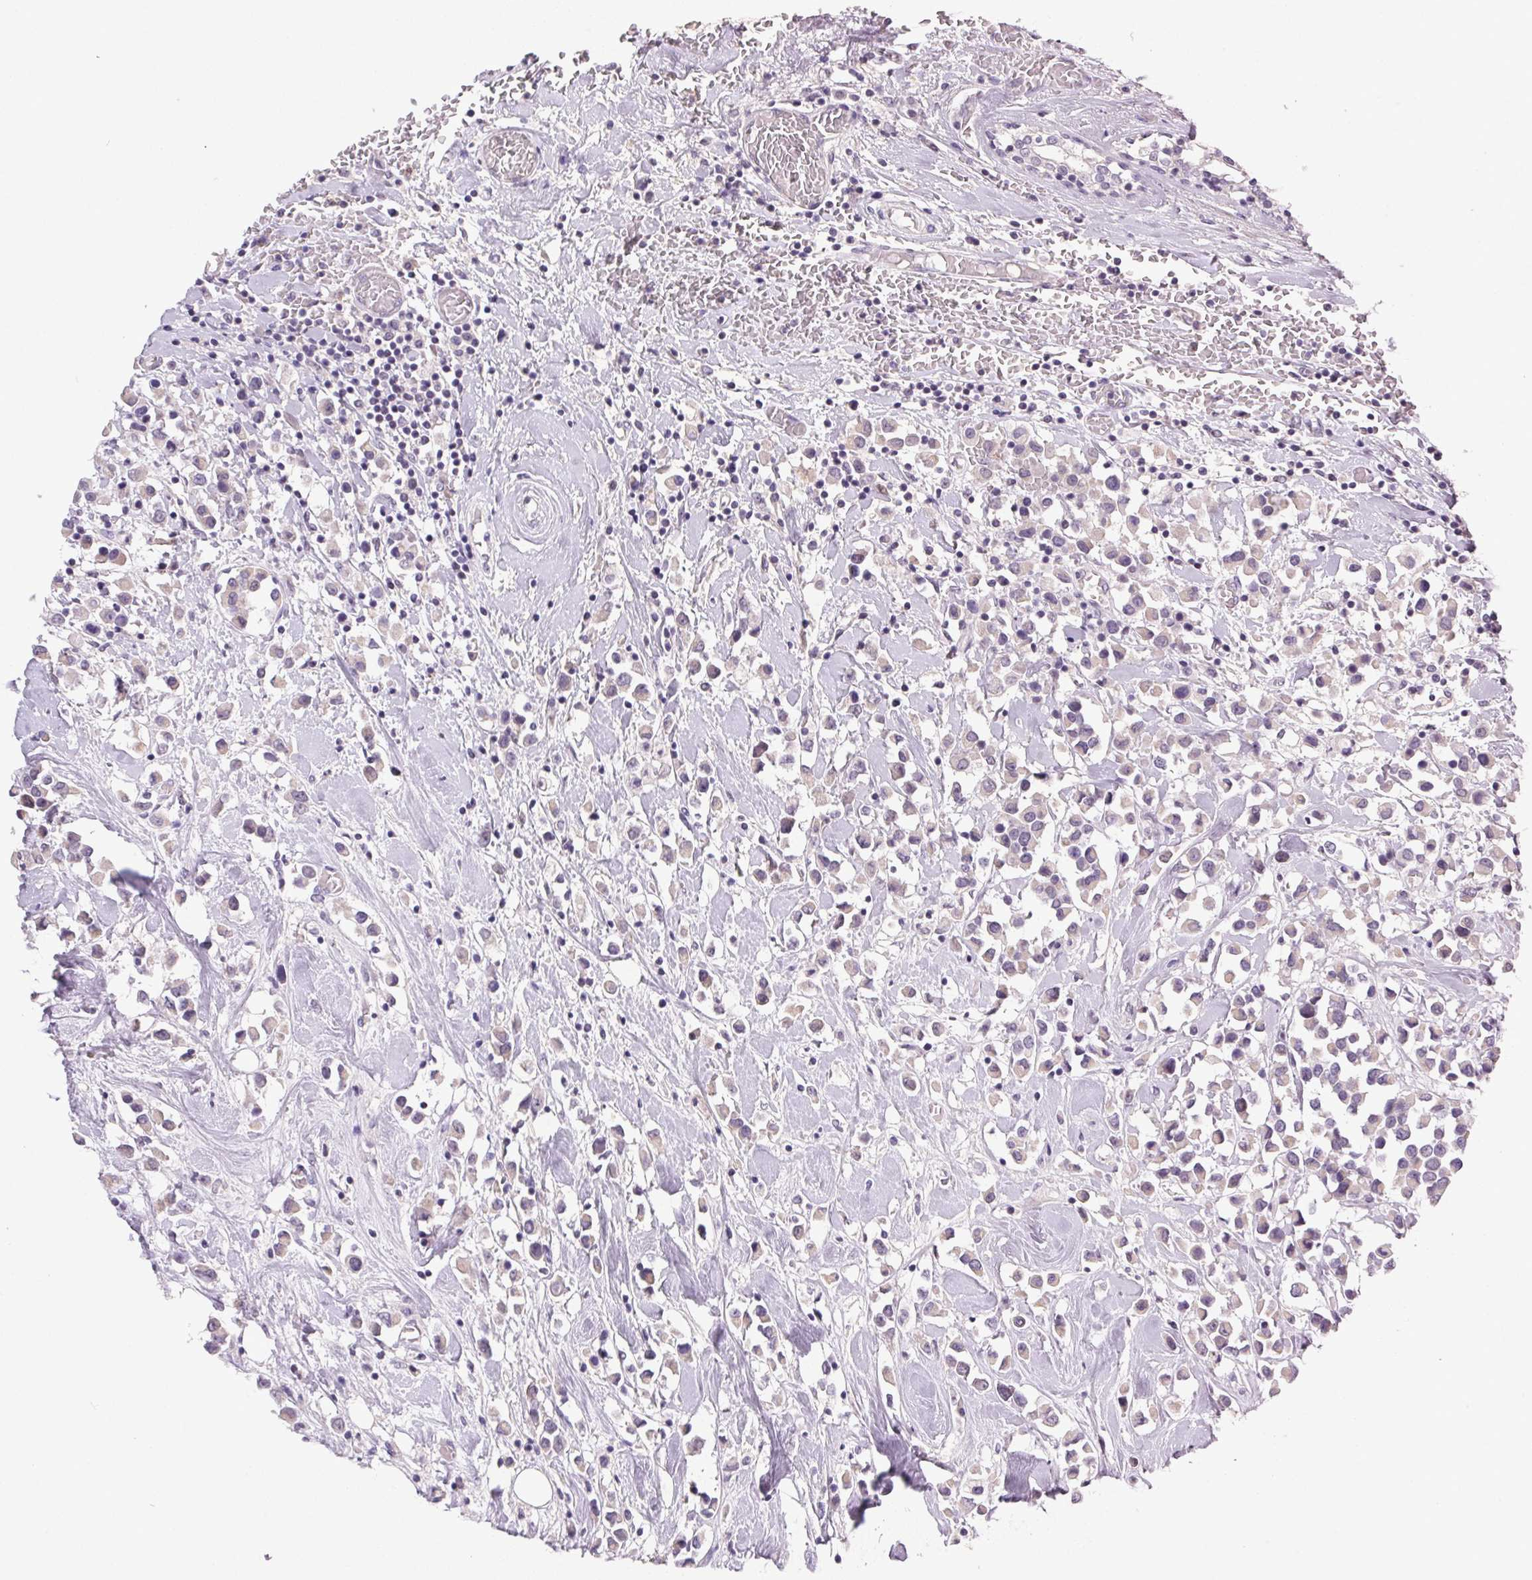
{"staining": {"intensity": "negative", "quantity": "none", "location": "none"}, "tissue": "breast cancer", "cell_type": "Tumor cells", "image_type": "cancer", "snomed": [{"axis": "morphology", "description": "Duct carcinoma"}, {"axis": "topography", "description": "Breast"}], "caption": "Human breast intraductal carcinoma stained for a protein using IHC demonstrates no positivity in tumor cells.", "gene": "TRDN", "patient": {"sex": "female", "age": 61}}